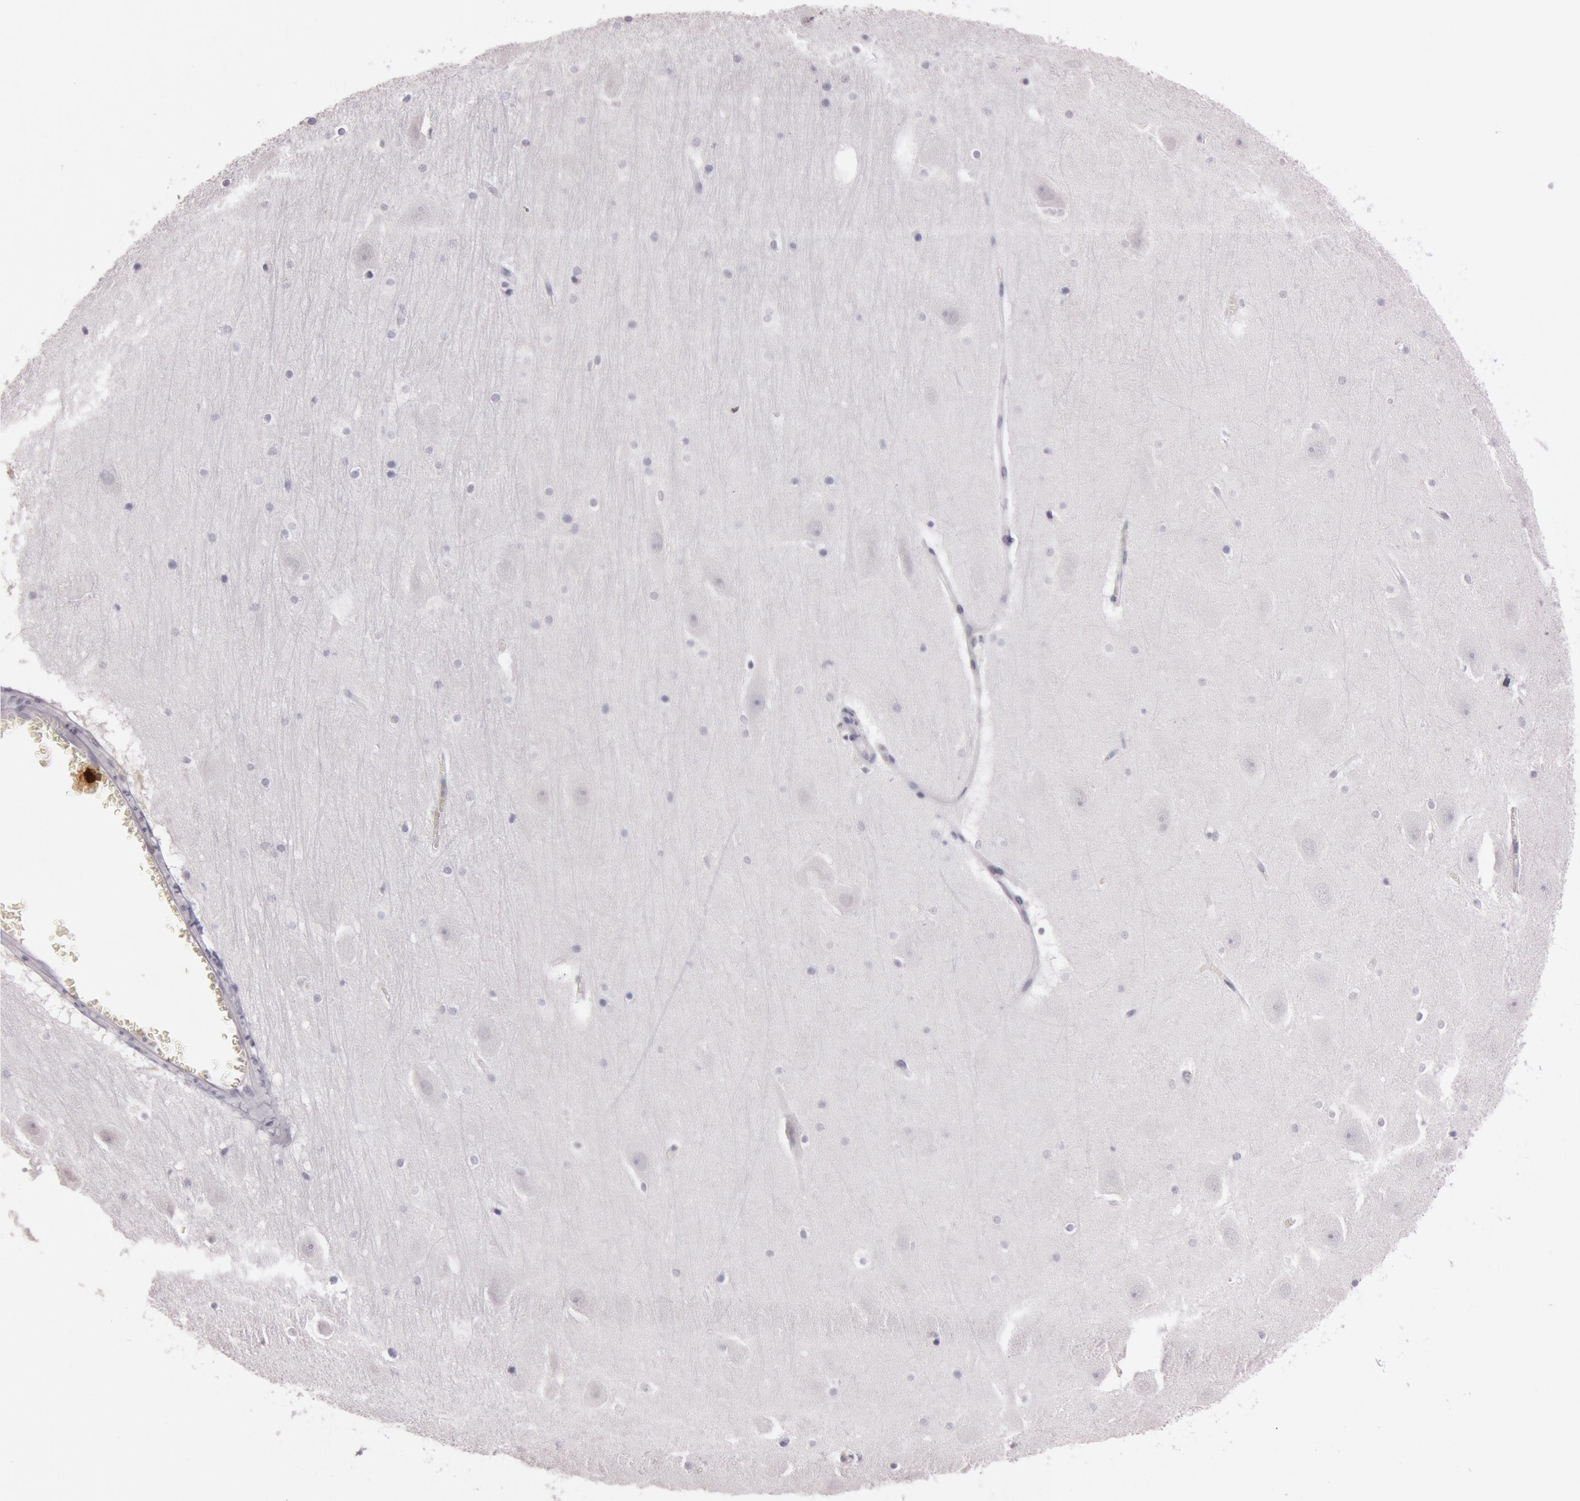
{"staining": {"intensity": "negative", "quantity": "none", "location": "none"}, "tissue": "hippocampus", "cell_type": "Glial cells", "image_type": "normal", "snomed": [{"axis": "morphology", "description": "Normal tissue, NOS"}, {"axis": "topography", "description": "Hippocampus"}], "caption": "This histopathology image is of benign hippocampus stained with immunohistochemistry to label a protein in brown with the nuclei are counter-stained blue. There is no expression in glial cells. (Stains: DAB (3,3'-diaminobenzidine) immunohistochemistry with hematoxylin counter stain, Microscopy: brightfield microscopy at high magnification).", "gene": "KDM6A", "patient": {"sex": "male", "age": 45}}